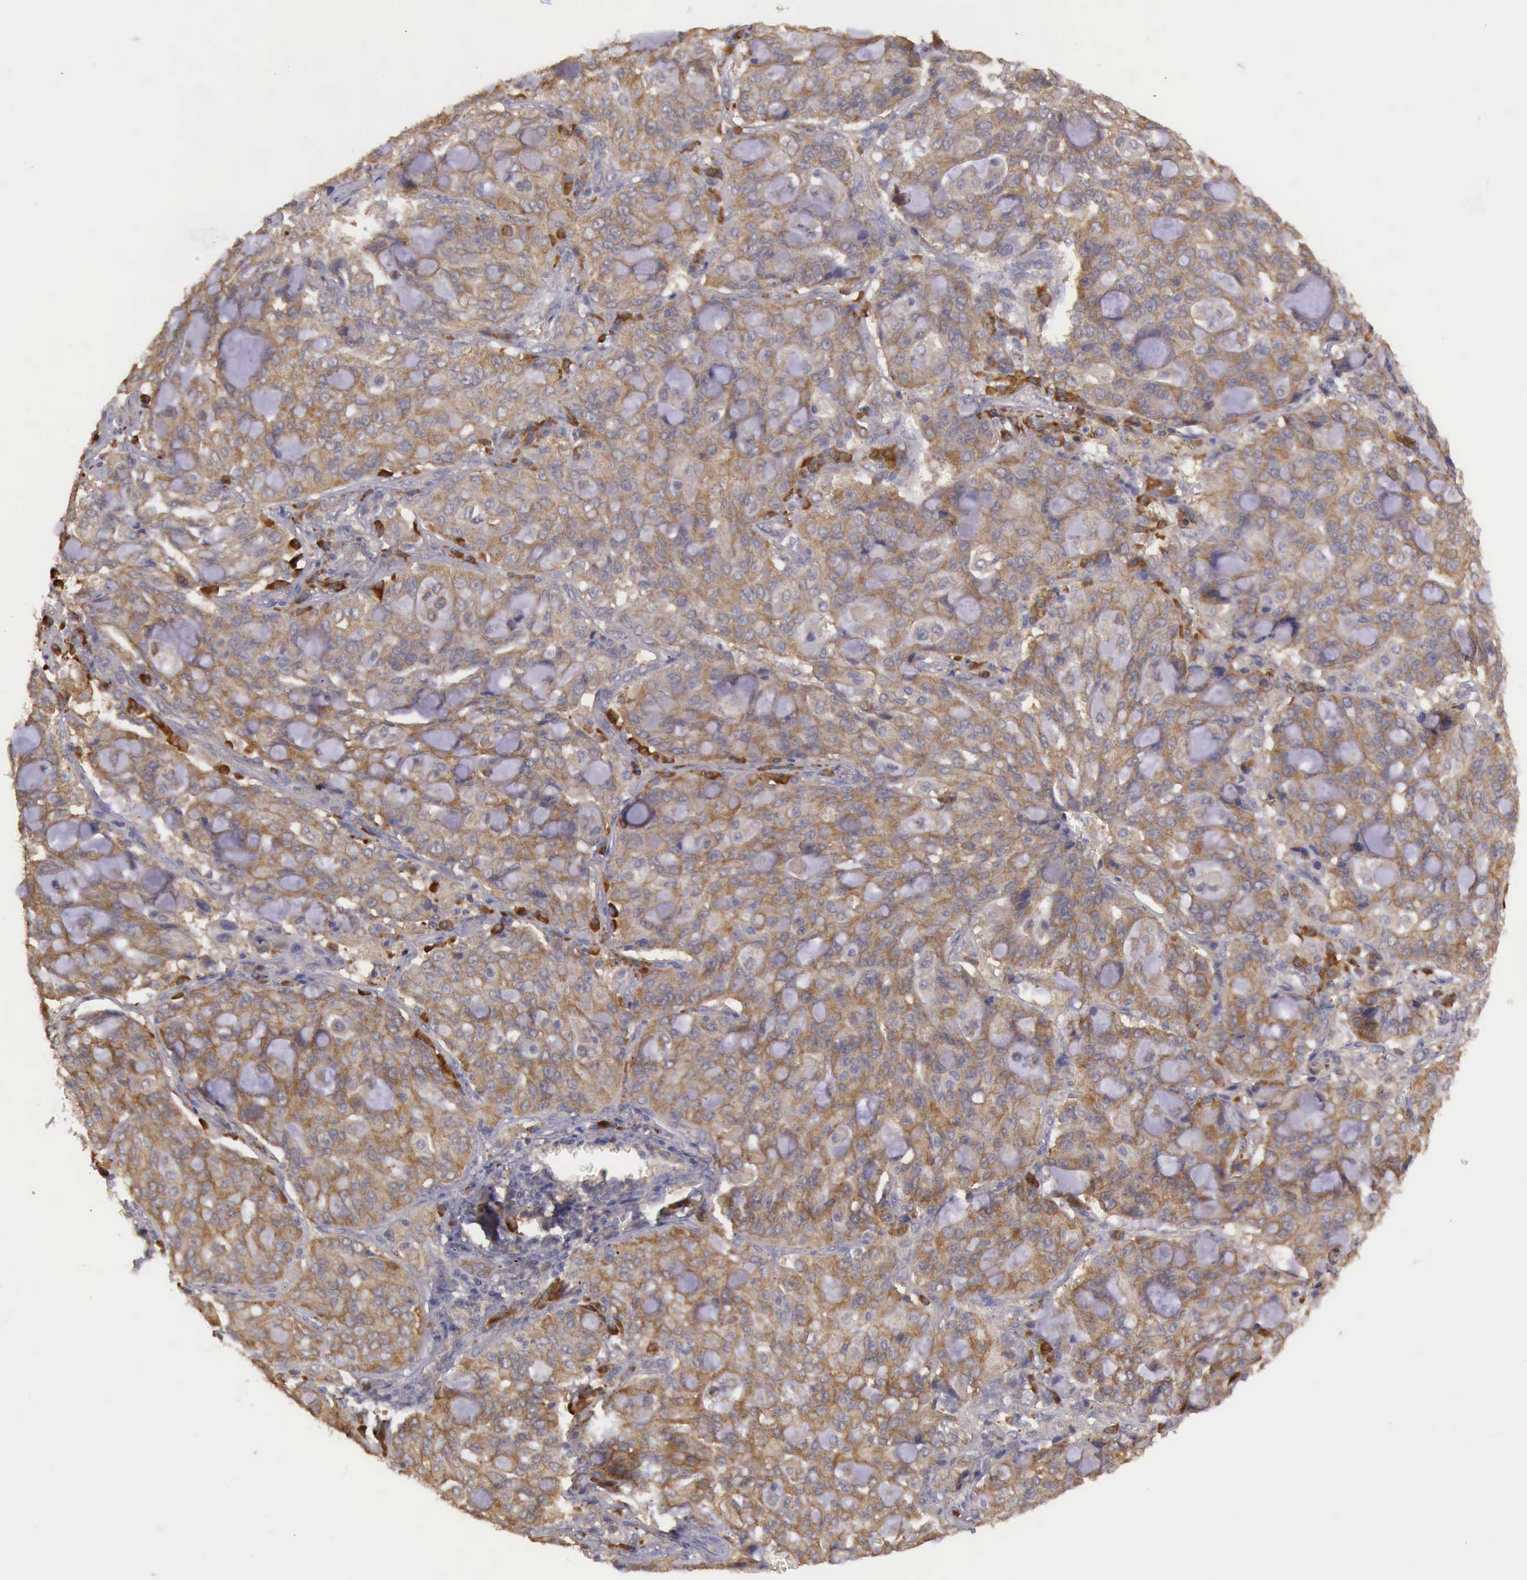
{"staining": {"intensity": "moderate", "quantity": ">75%", "location": "cytoplasmic/membranous"}, "tissue": "lung cancer", "cell_type": "Tumor cells", "image_type": "cancer", "snomed": [{"axis": "morphology", "description": "Adenocarcinoma, NOS"}, {"axis": "topography", "description": "Lung"}], "caption": "An immunohistochemistry photomicrograph of neoplastic tissue is shown. Protein staining in brown highlights moderate cytoplasmic/membranous positivity in lung adenocarcinoma within tumor cells.", "gene": "EIF5", "patient": {"sex": "female", "age": 44}}